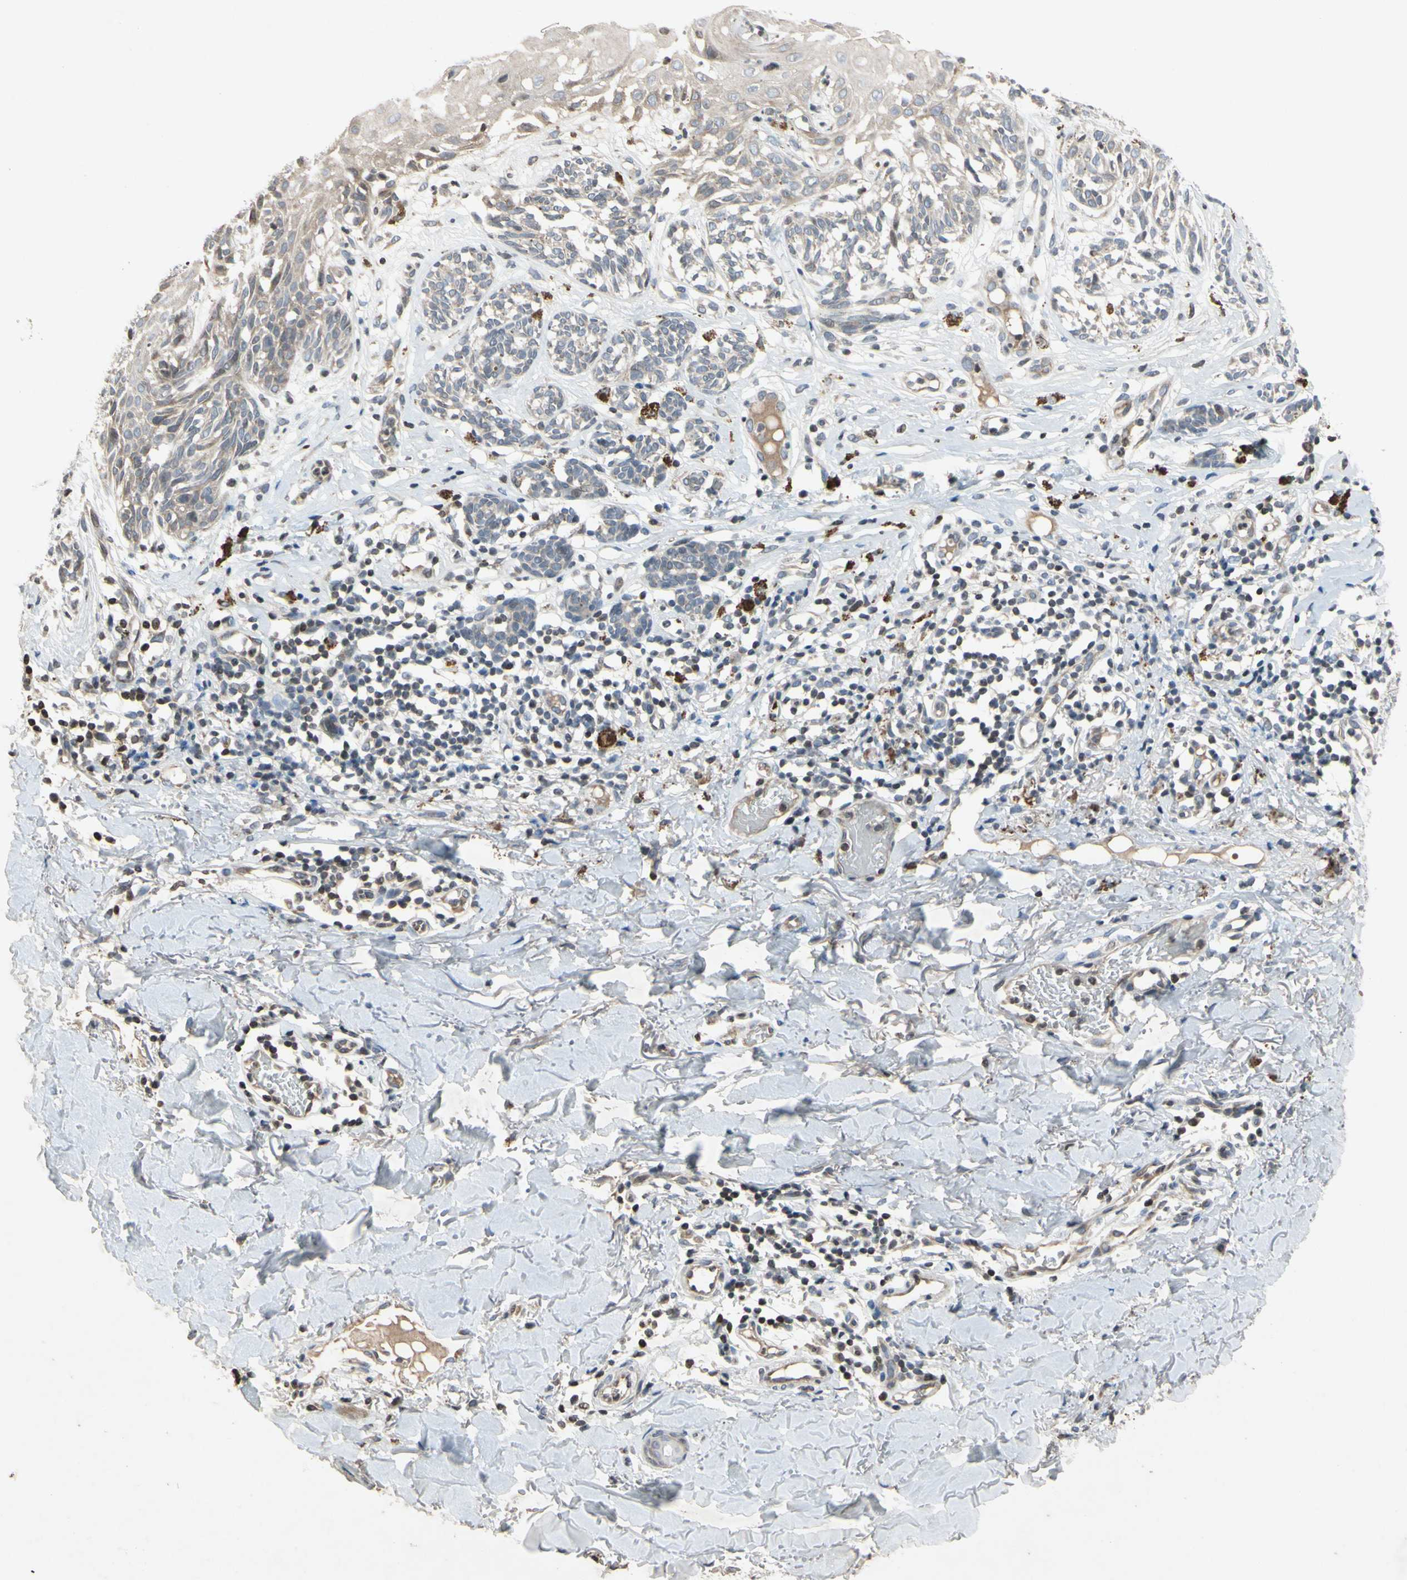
{"staining": {"intensity": "weak", "quantity": "<25%", "location": "cytoplasmic/membranous"}, "tissue": "melanoma", "cell_type": "Tumor cells", "image_type": "cancer", "snomed": [{"axis": "morphology", "description": "Malignant melanoma, NOS"}, {"axis": "topography", "description": "Skin"}], "caption": "A high-resolution photomicrograph shows immunohistochemistry (IHC) staining of malignant melanoma, which reveals no significant staining in tumor cells. (Brightfield microscopy of DAB (3,3'-diaminobenzidine) immunohistochemistry (IHC) at high magnification).", "gene": "ARG1", "patient": {"sex": "male", "age": 64}}